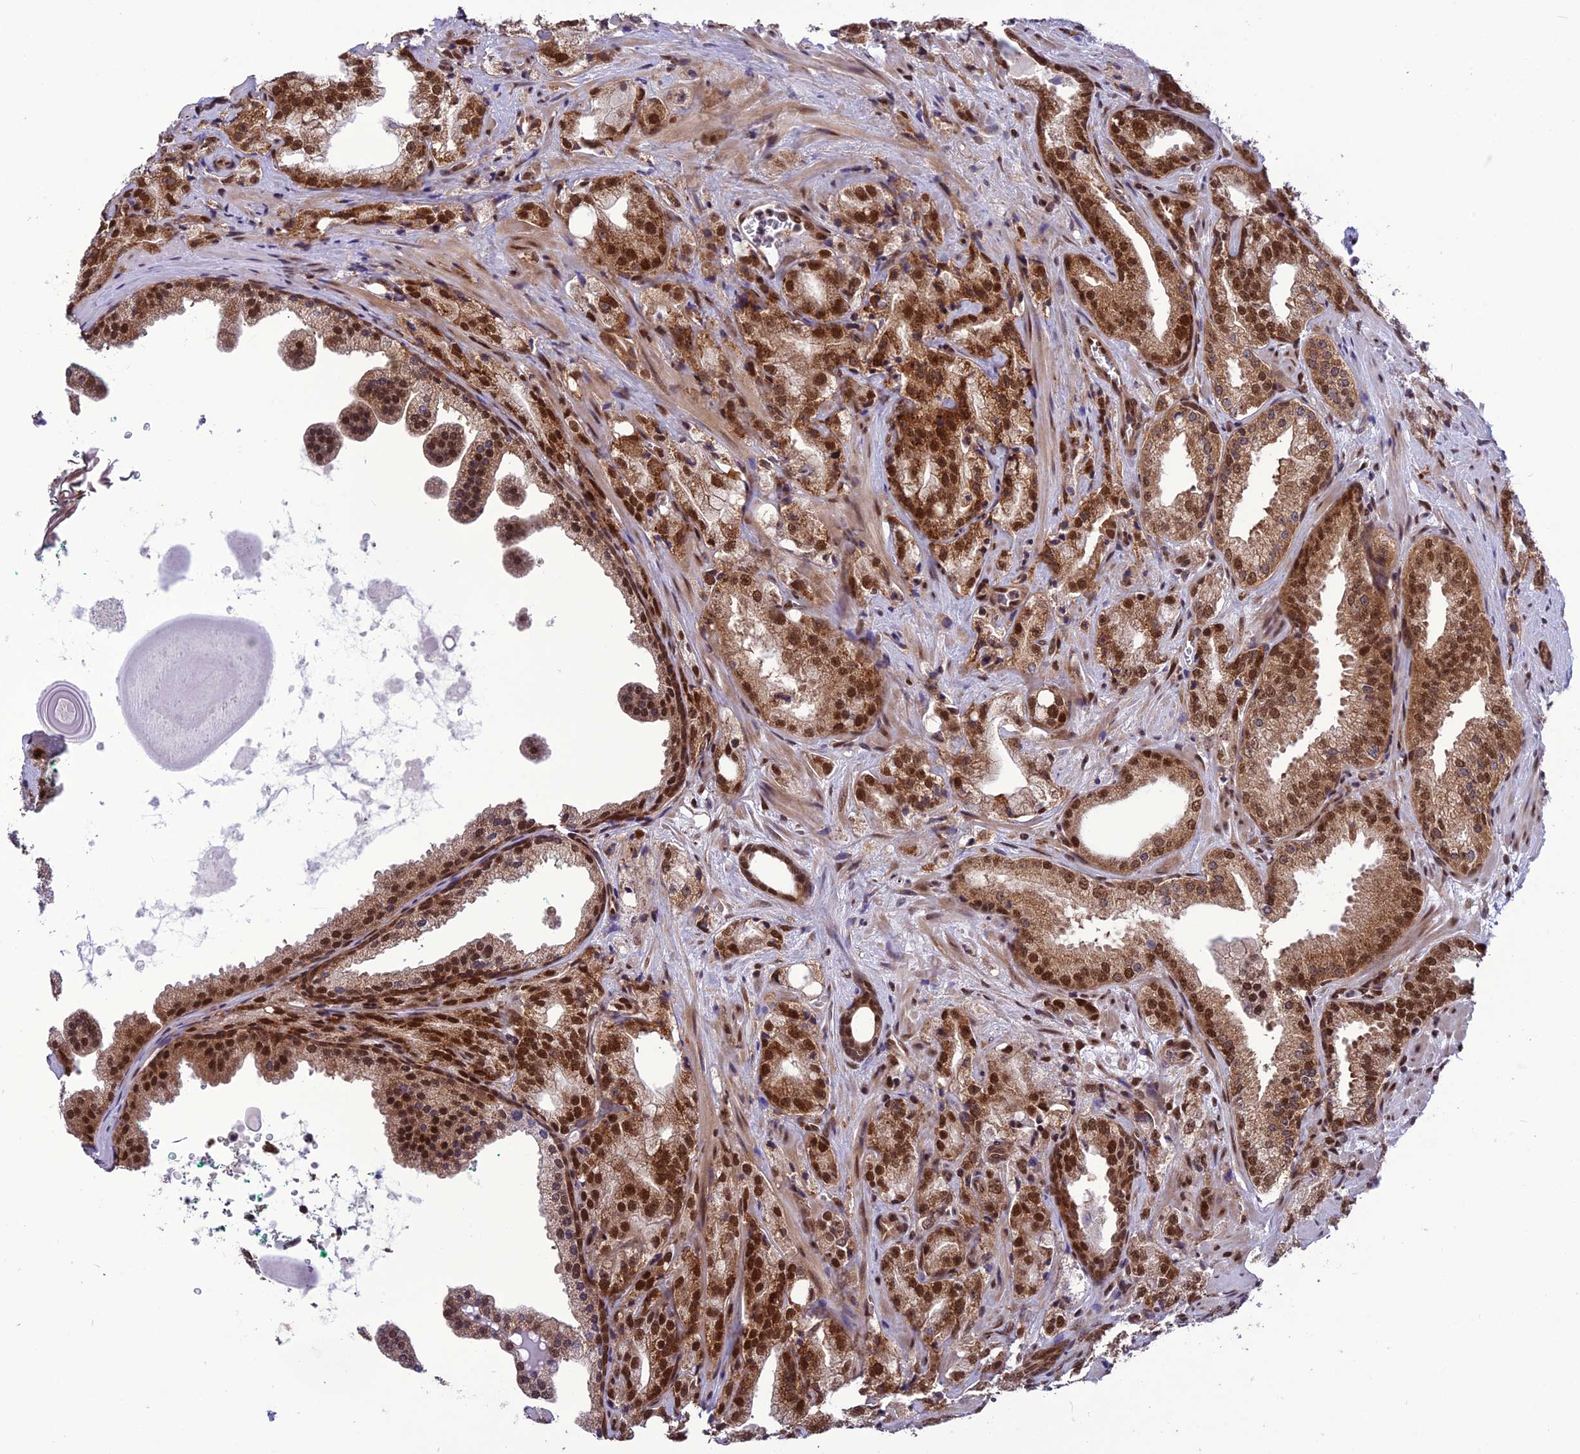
{"staining": {"intensity": "strong", "quantity": ">75%", "location": "nuclear"}, "tissue": "prostate cancer", "cell_type": "Tumor cells", "image_type": "cancer", "snomed": [{"axis": "morphology", "description": "Adenocarcinoma, High grade"}, {"axis": "topography", "description": "Prostate"}], "caption": "Immunohistochemical staining of human prostate cancer exhibits strong nuclear protein positivity in about >75% of tumor cells.", "gene": "RTRAF", "patient": {"sex": "male", "age": 64}}